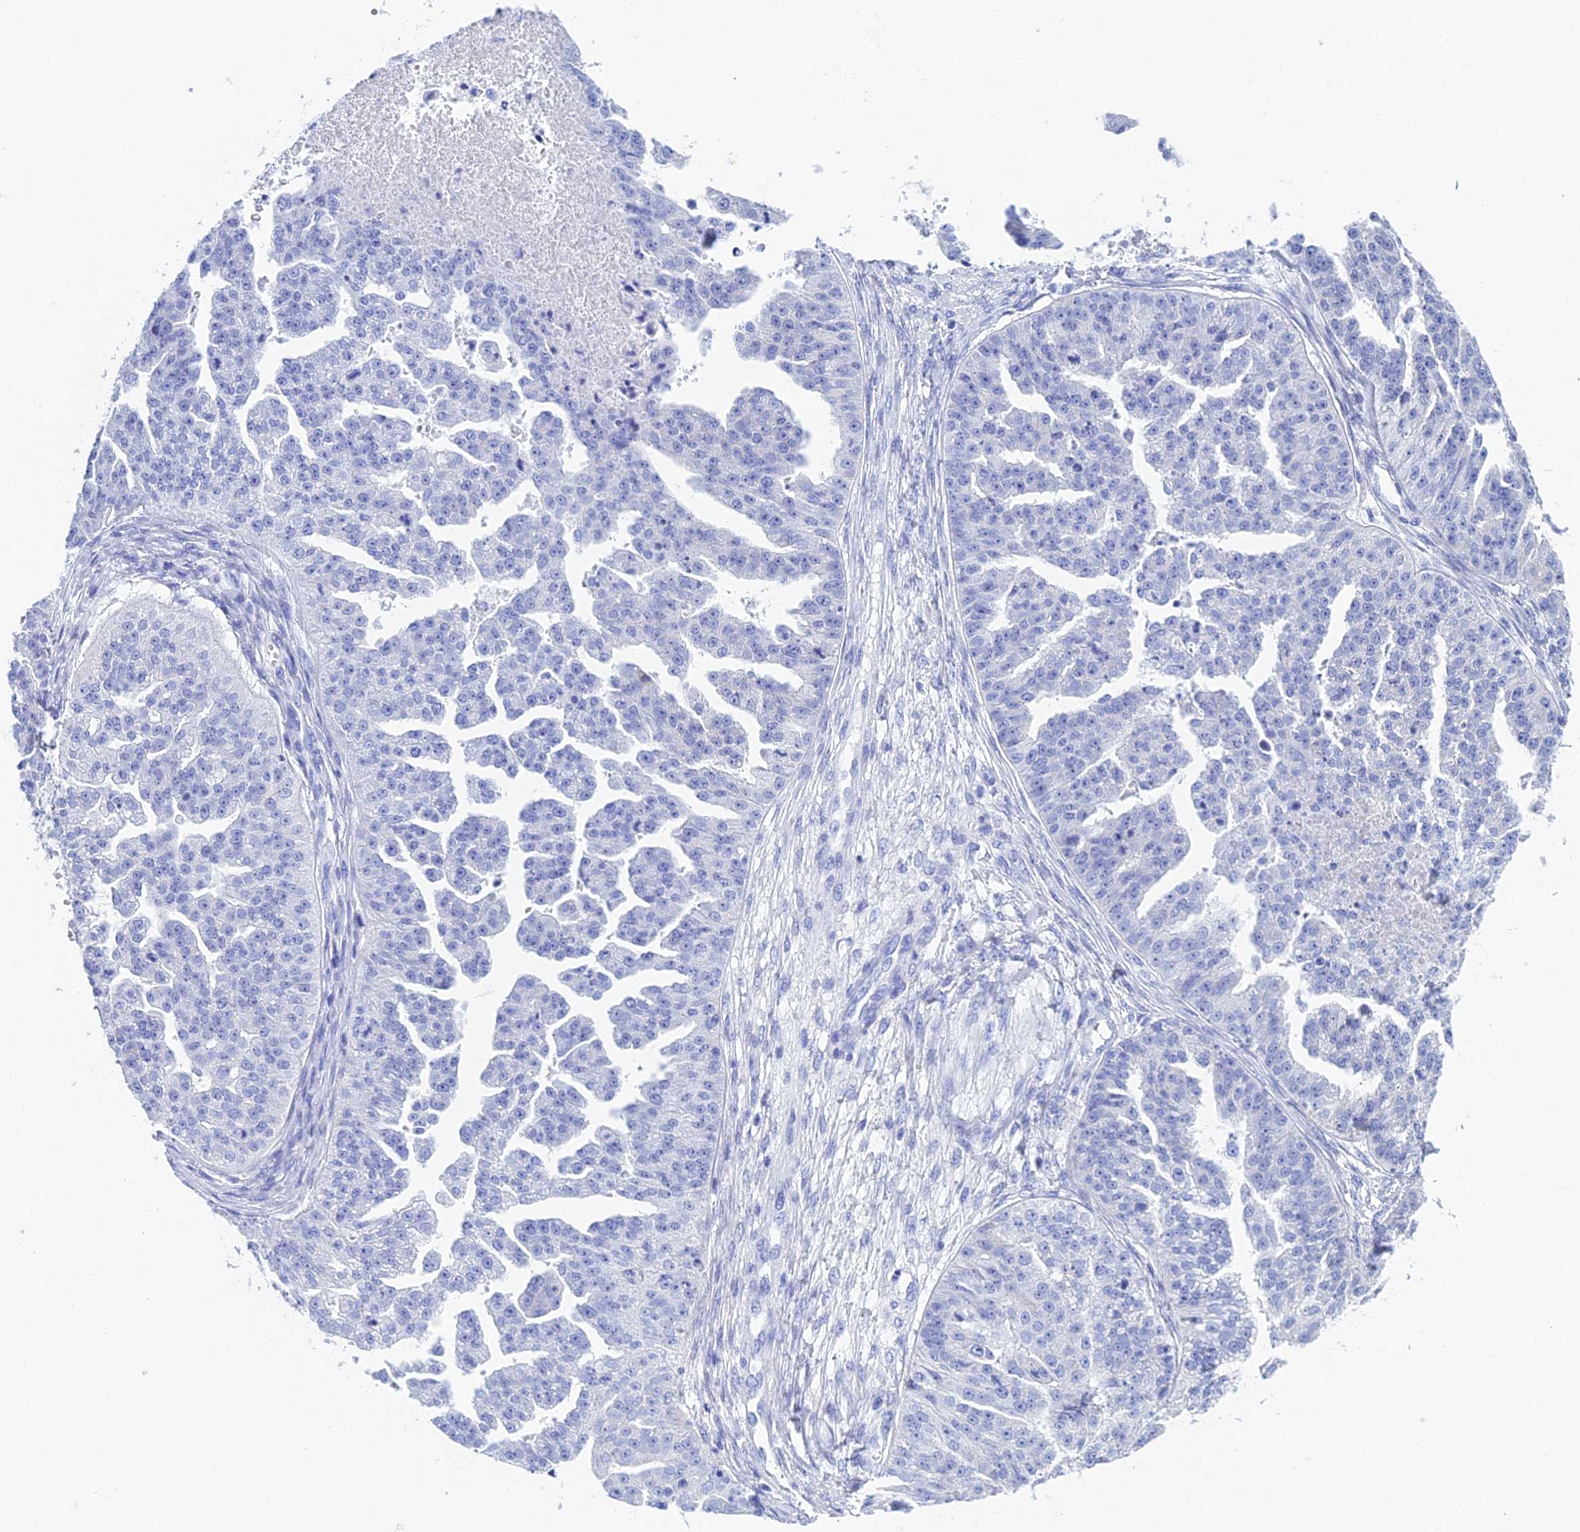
{"staining": {"intensity": "negative", "quantity": "none", "location": "none"}, "tissue": "ovarian cancer", "cell_type": "Tumor cells", "image_type": "cancer", "snomed": [{"axis": "morphology", "description": "Cystadenocarcinoma, serous, NOS"}, {"axis": "topography", "description": "Ovary"}], "caption": "A photomicrograph of human serous cystadenocarcinoma (ovarian) is negative for staining in tumor cells.", "gene": "TEX101", "patient": {"sex": "female", "age": 58}}